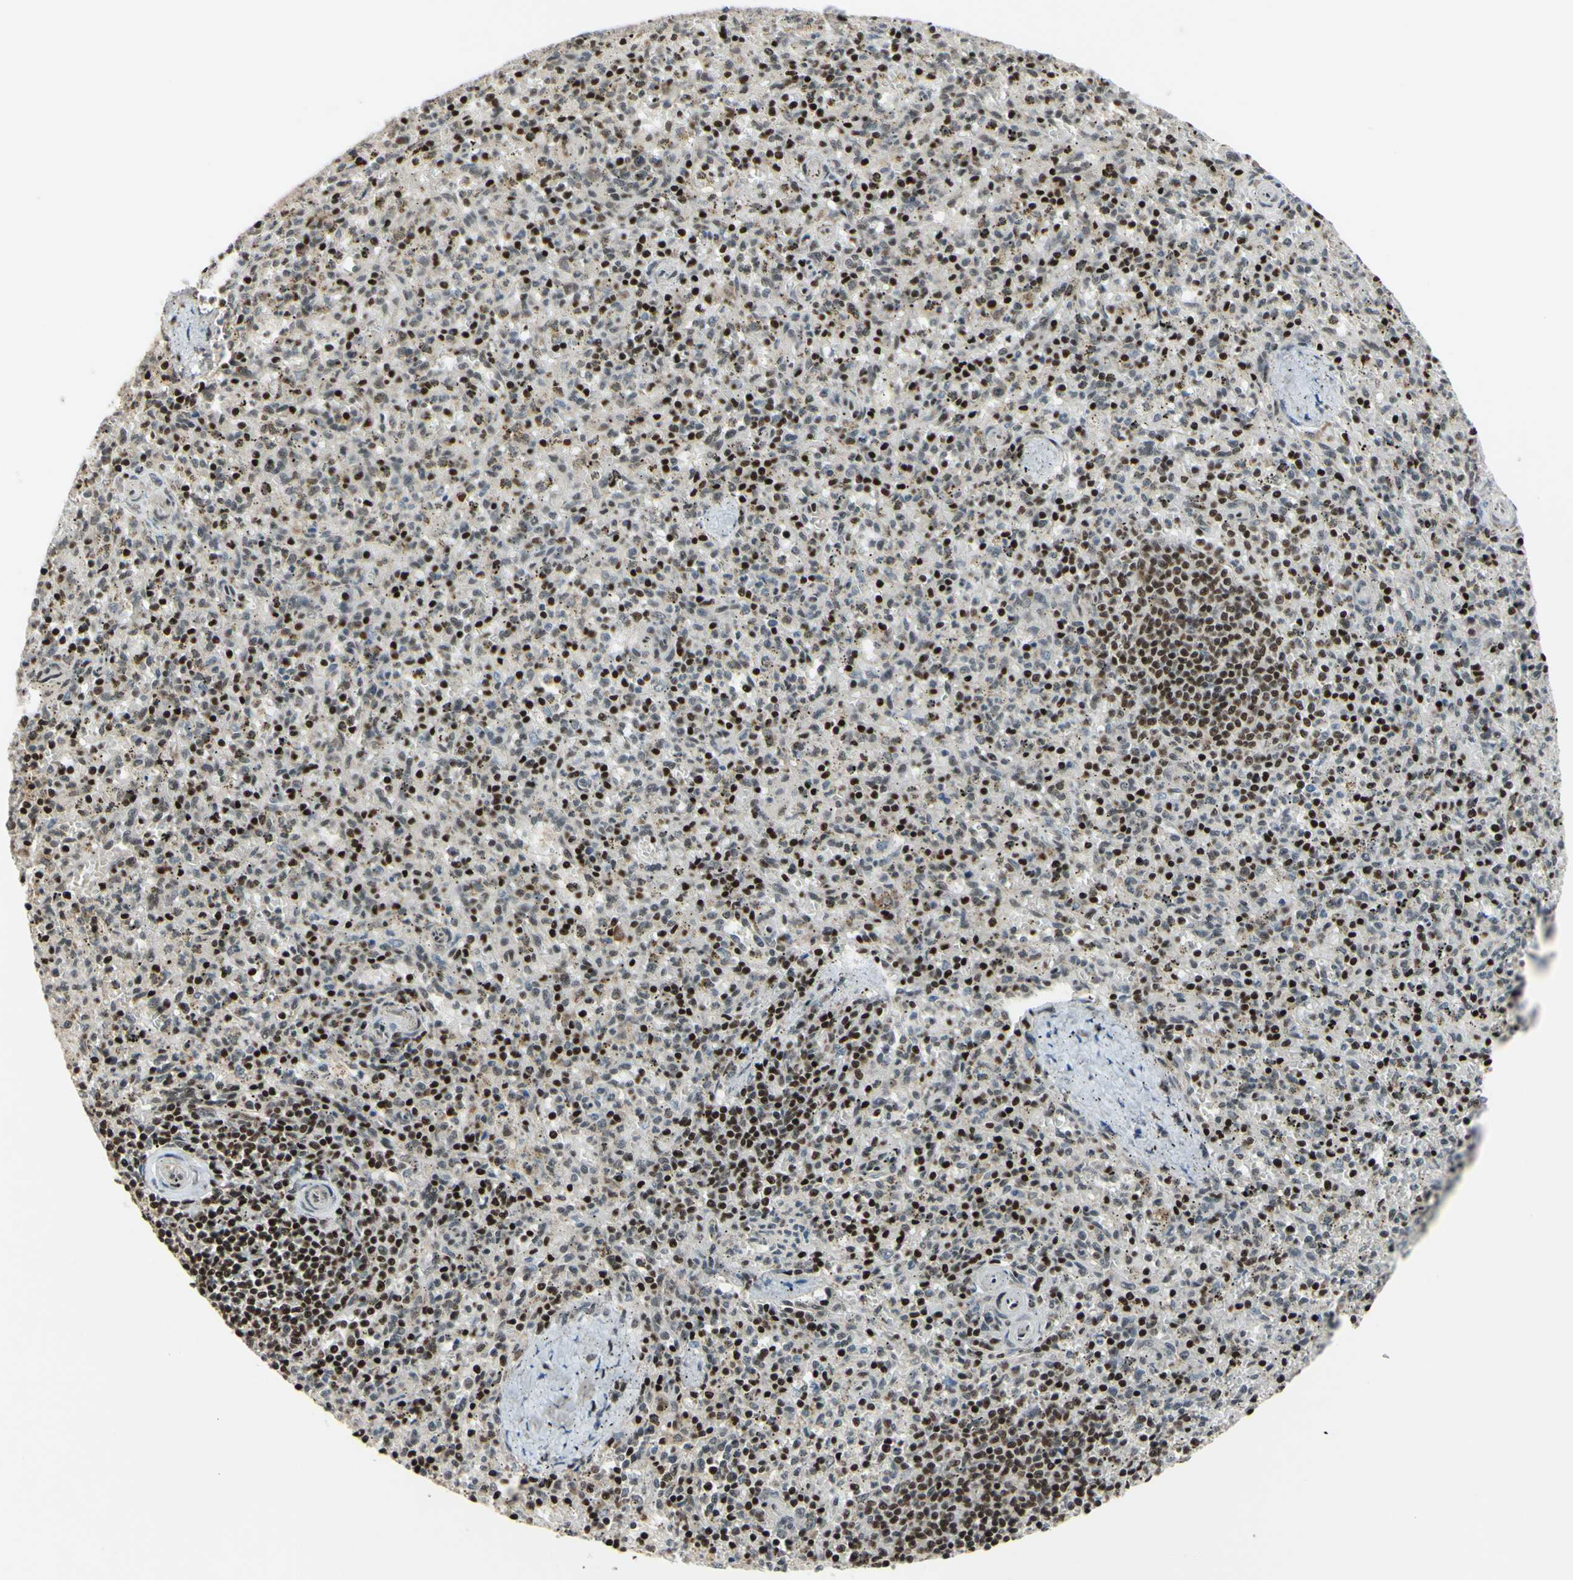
{"staining": {"intensity": "strong", "quantity": "<25%", "location": "nuclear"}, "tissue": "spleen", "cell_type": "Cells in red pulp", "image_type": "normal", "snomed": [{"axis": "morphology", "description": "Normal tissue, NOS"}, {"axis": "topography", "description": "Spleen"}], "caption": "Protein positivity by immunohistochemistry reveals strong nuclear expression in about <25% of cells in red pulp in unremarkable spleen.", "gene": "SP4", "patient": {"sex": "male", "age": 72}}